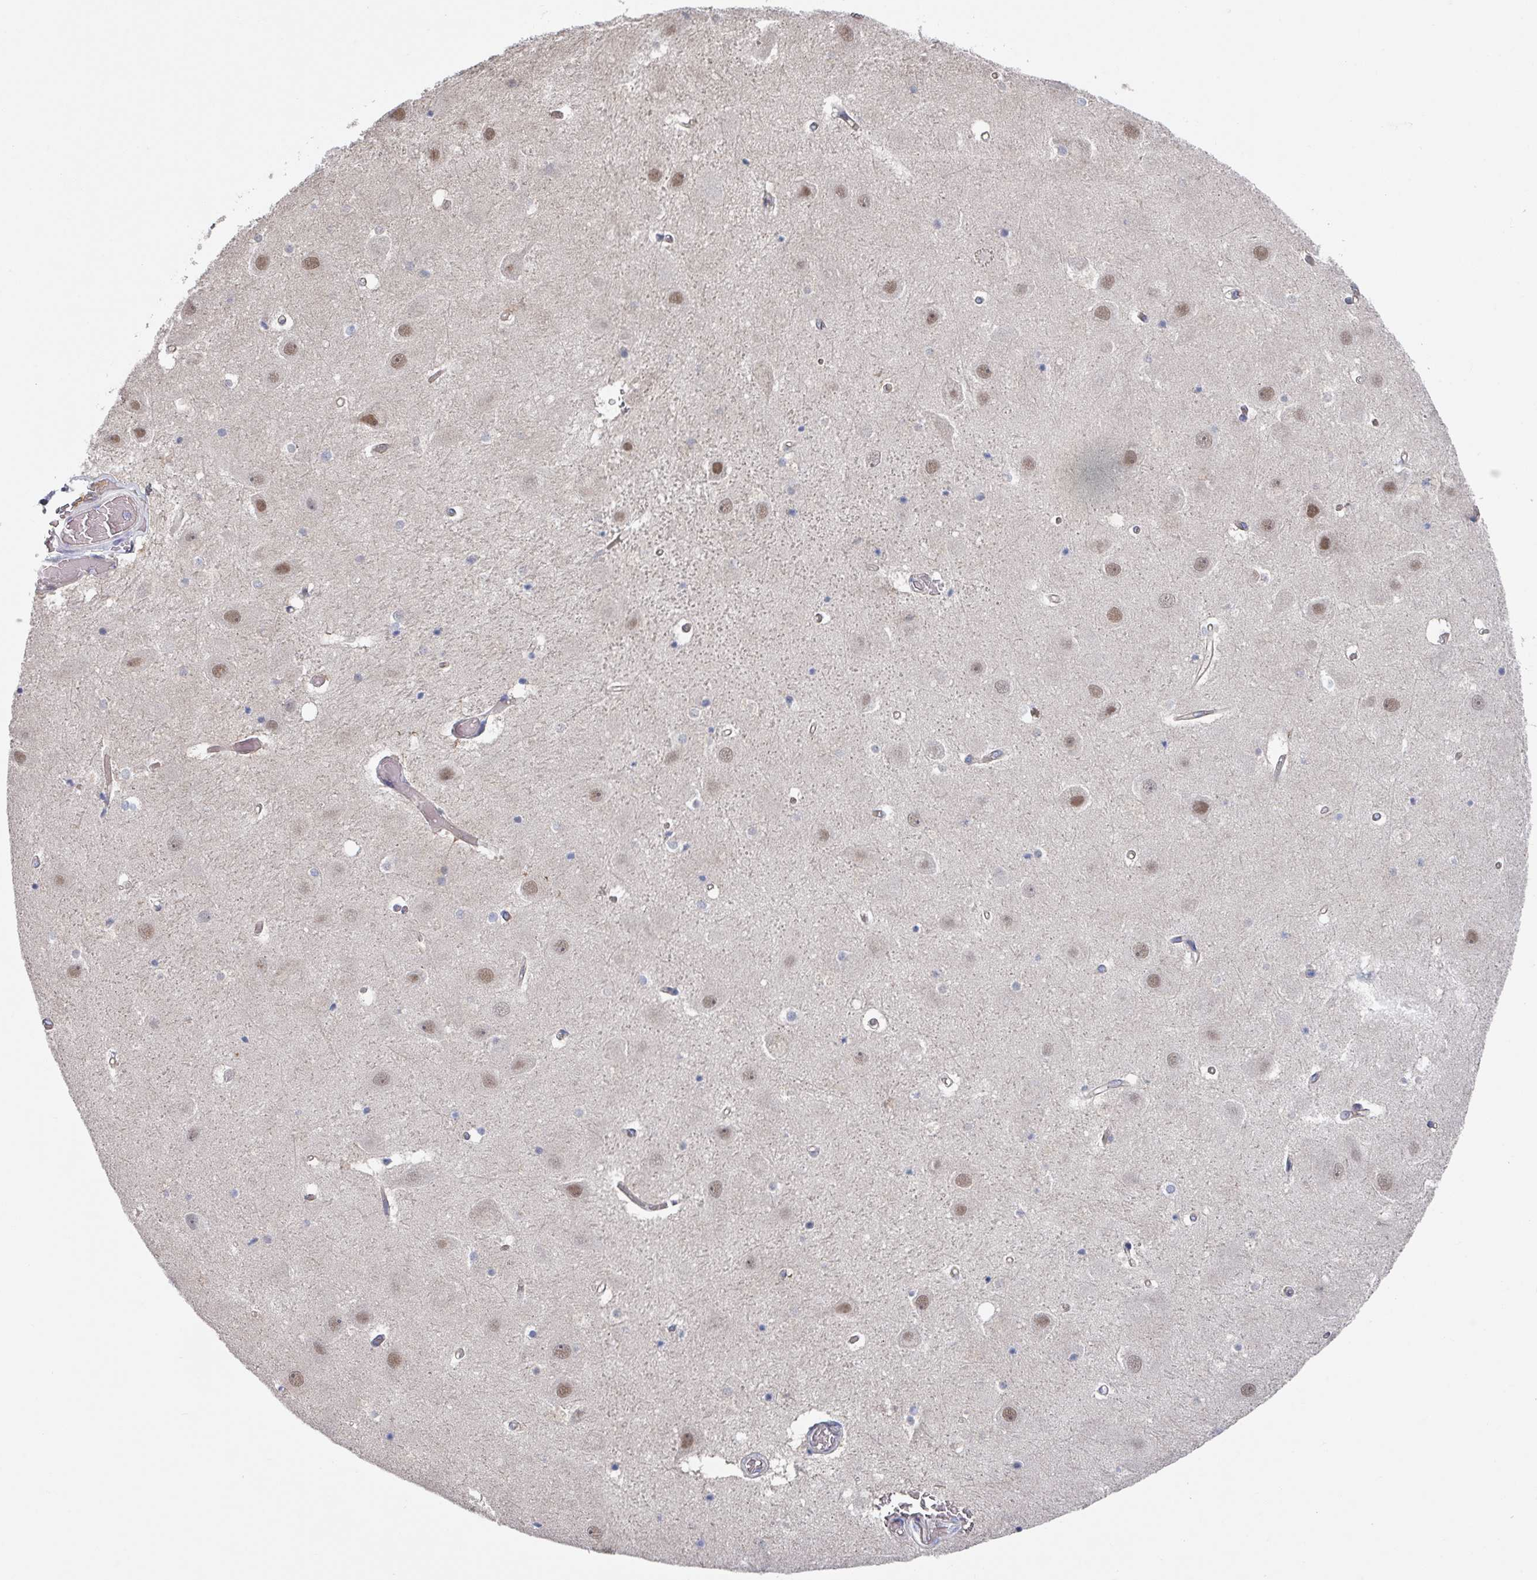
{"staining": {"intensity": "negative", "quantity": "none", "location": "none"}, "tissue": "hippocampus", "cell_type": "Glial cells", "image_type": "normal", "snomed": [{"axis": "morphology", "description": "Normal tissue, NOS"}, {"axis": "topography", "description": "Hippocampus"}], "caption": "IHC image of unremarkable hippocampus: hippocampus stained with DAB (3,3'-diaminobenzidine) exhibits no significant protein staining in glial cells.", "gene": "EFL1", "patient": {"sex": "female", "age": 52}}